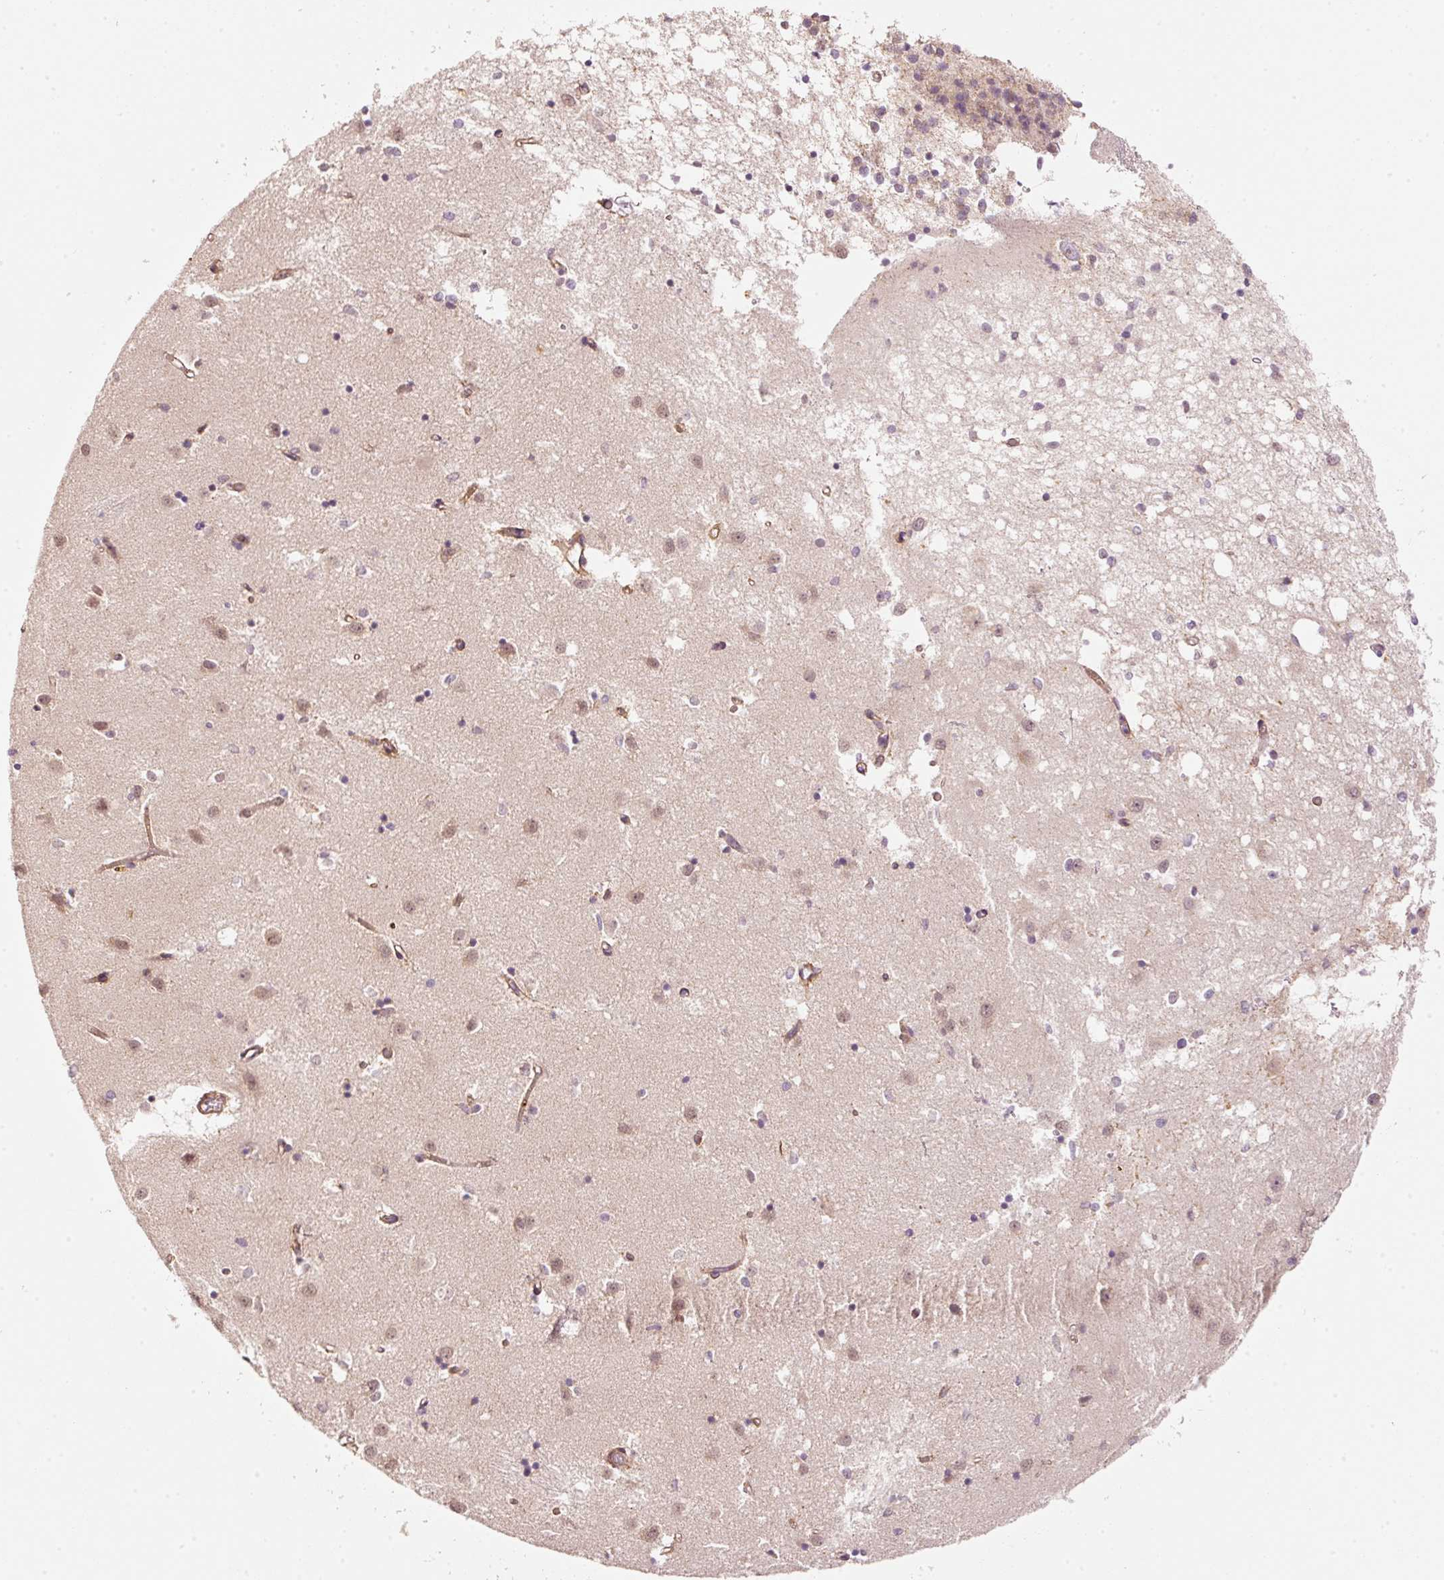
{"staining": {"intensity": "weak", "quantity": "25%-75%", "location": "cytoplasmic/membranous"}, "tissue": "caudate", "cell_type": "Glial cells", "image_type": "normal", "snomed": [{"axis": "morphology", "description": "Normal tissue, NOS"}, {"axis": "topography", "description": "Lateral ventricle wall"}], "caption": "IHC of normal human caudate displays low levels of weak cytoplasmic/membranous positivity in approximately 25%-75% of glial cells.", "gene": "ARHGAP22", "patient": {"sex": "male", "age": 70}}